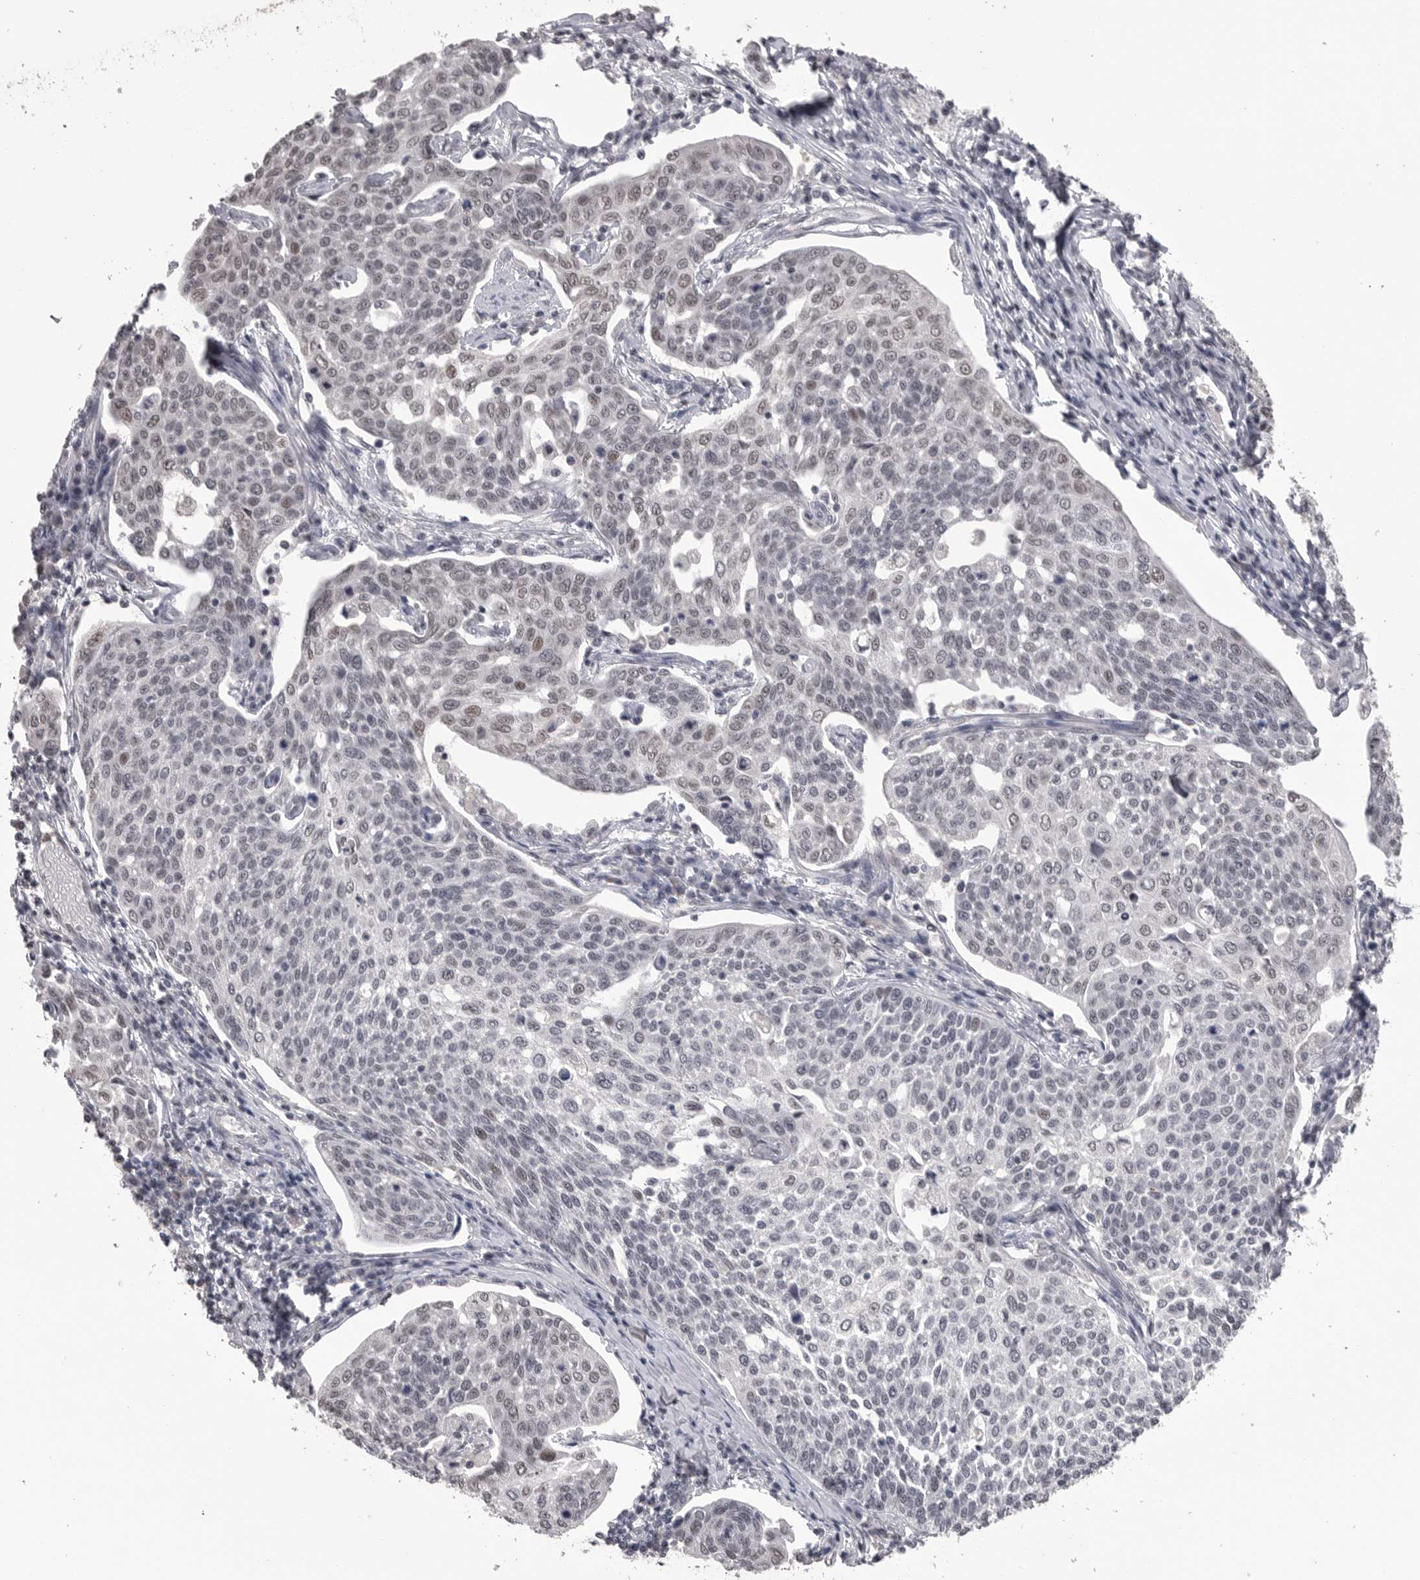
{"staining": {"intensity": "weak", "quantity": "25%-75%", "location": "nuclear"}, "tissue": "cervical cancer", "cell_type": "Tumor cells", "image_type": "cancer", "snomed": [{"axis": "morphology", "description": "Squamous cell carcinoma, NOS"}, {"axis": "topography", "description": "Cervix"}], "caption": "A high-resolution micrograph shows IHC staining of squamous cell carcinoma (cervical), which displays weak nuclear positivity in about 25%-75% of tumor cells. (brown staining indicates protein expression, while blue staining denotes nuclei).", "gene": "DLG2", "patient": {"sex": "female", "age": 34}}